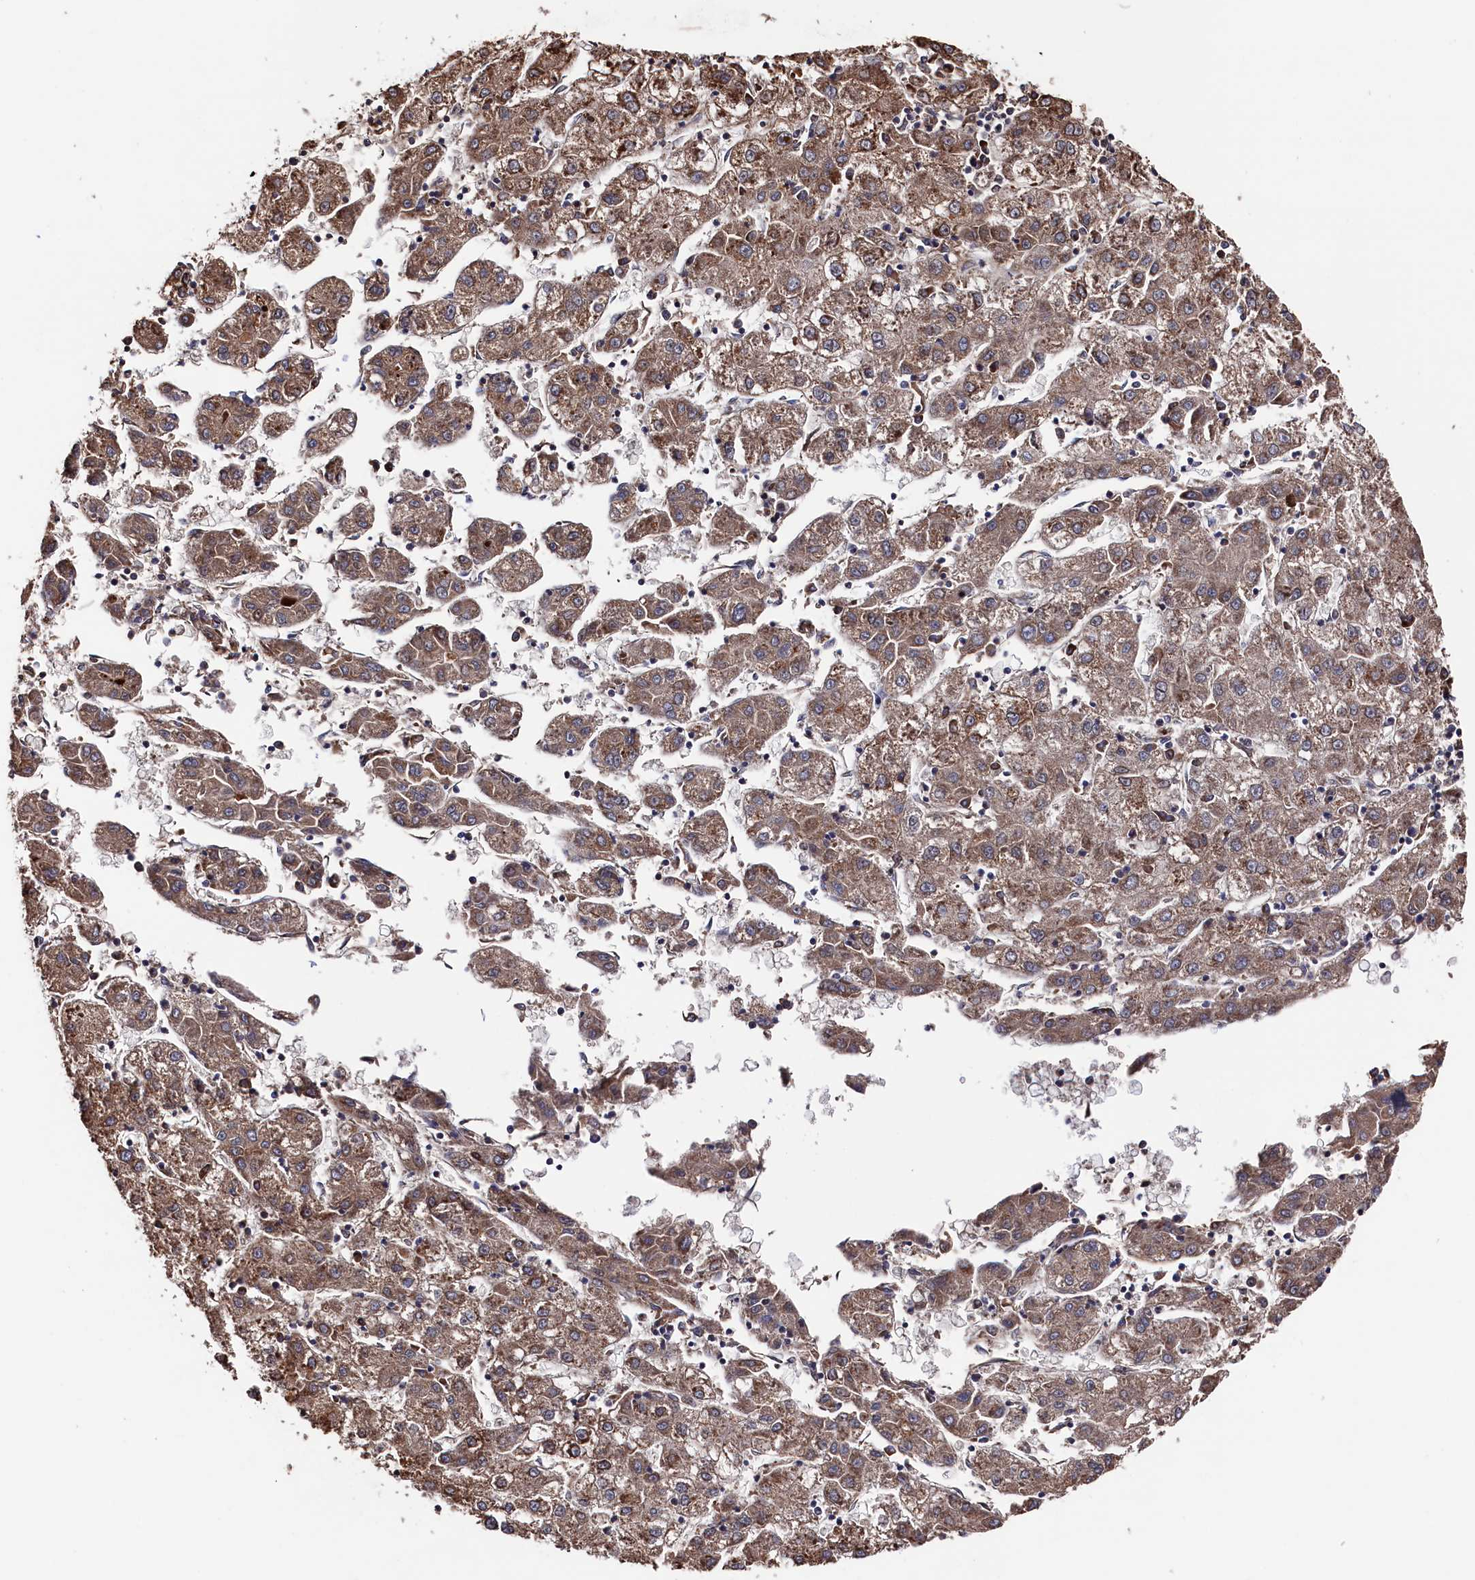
{"staining": {"intensity": "moderate", "quantity": ">75%", "location": "cytoplasmic/membranous"}, "tissue": "liver cancer", "cell_type": "Tumor cells", "image_type": "cancer", "snomed": [{"axis": "morphology", "description": "Carcinoma, Hepatocellular, NOS"}, {"axis": "topography", "description": "Liver"}], "caption": "Liver hepatocellular carcinoma was stained to show a protein in brown. There is medium levels of moderate cytoplasmic/membranous expression in about >75% of tumor cells. Immunohistochemistry stains the protein of interest in brown and the nuclei are stained blue.", "gene": "TK2", "patient": {"sex": "male", "age": 72}}